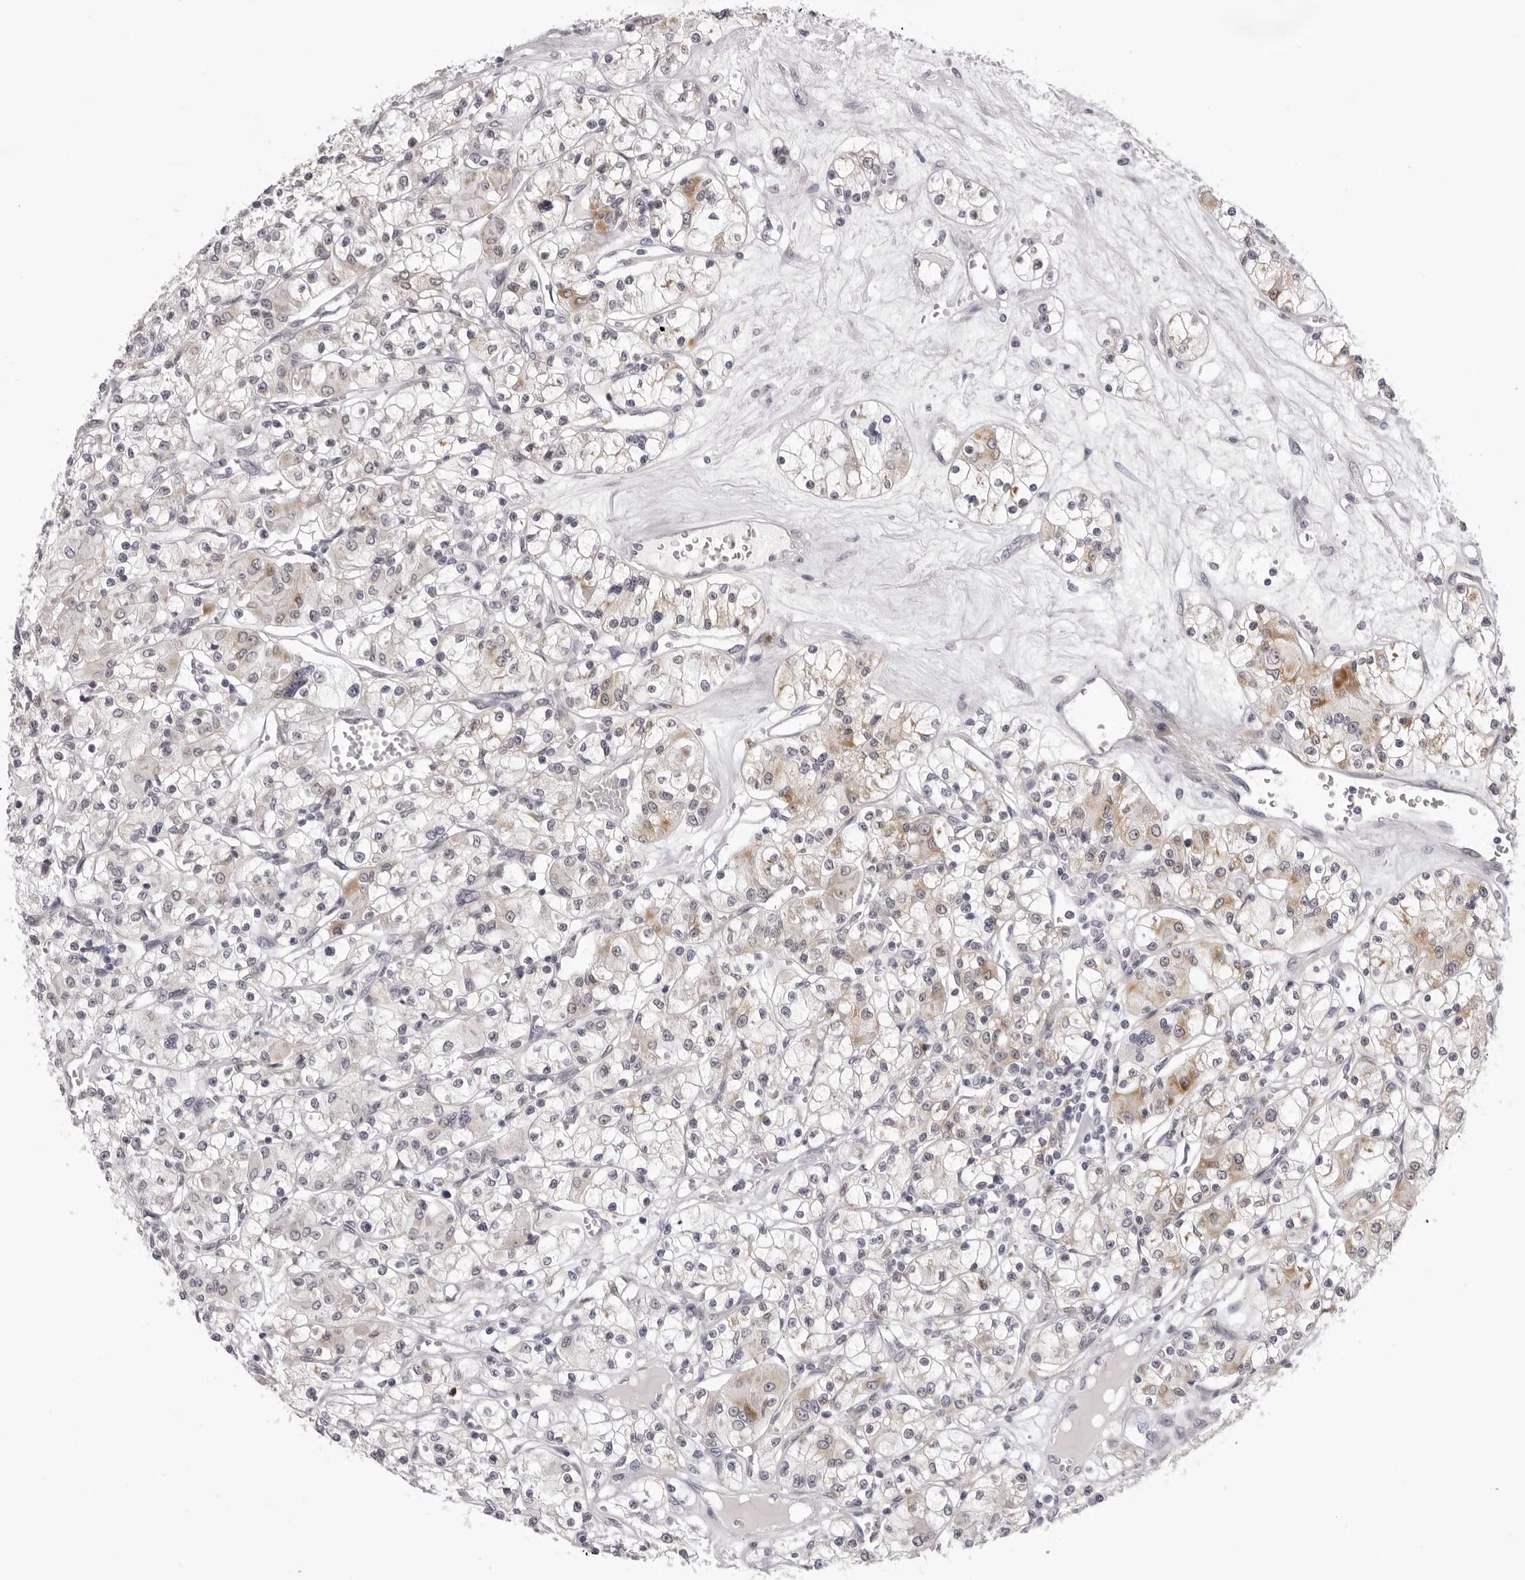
{"staining": {"intensity": "moderate", "quantity": "25%-75%", "location": "cytoplasmic/membranous"}, "tissue": "renal cancer", "cell_type": "Tumor cells", "image_type": "cancer", "snomed": [{"axis": "morphology", "description": "Adenocarcinoma, NOS"}, {"axis": "topography", "description": "Kidney"}], "caption": "Protein analysis of renal cancer (adenocarcinoma) tissue exhibits moderate cytoplasmic/membranous expression in about 25%-75% of tumor cells.", "gene": "SUGCT", "patient": {"sex": "female", "age": 59}}